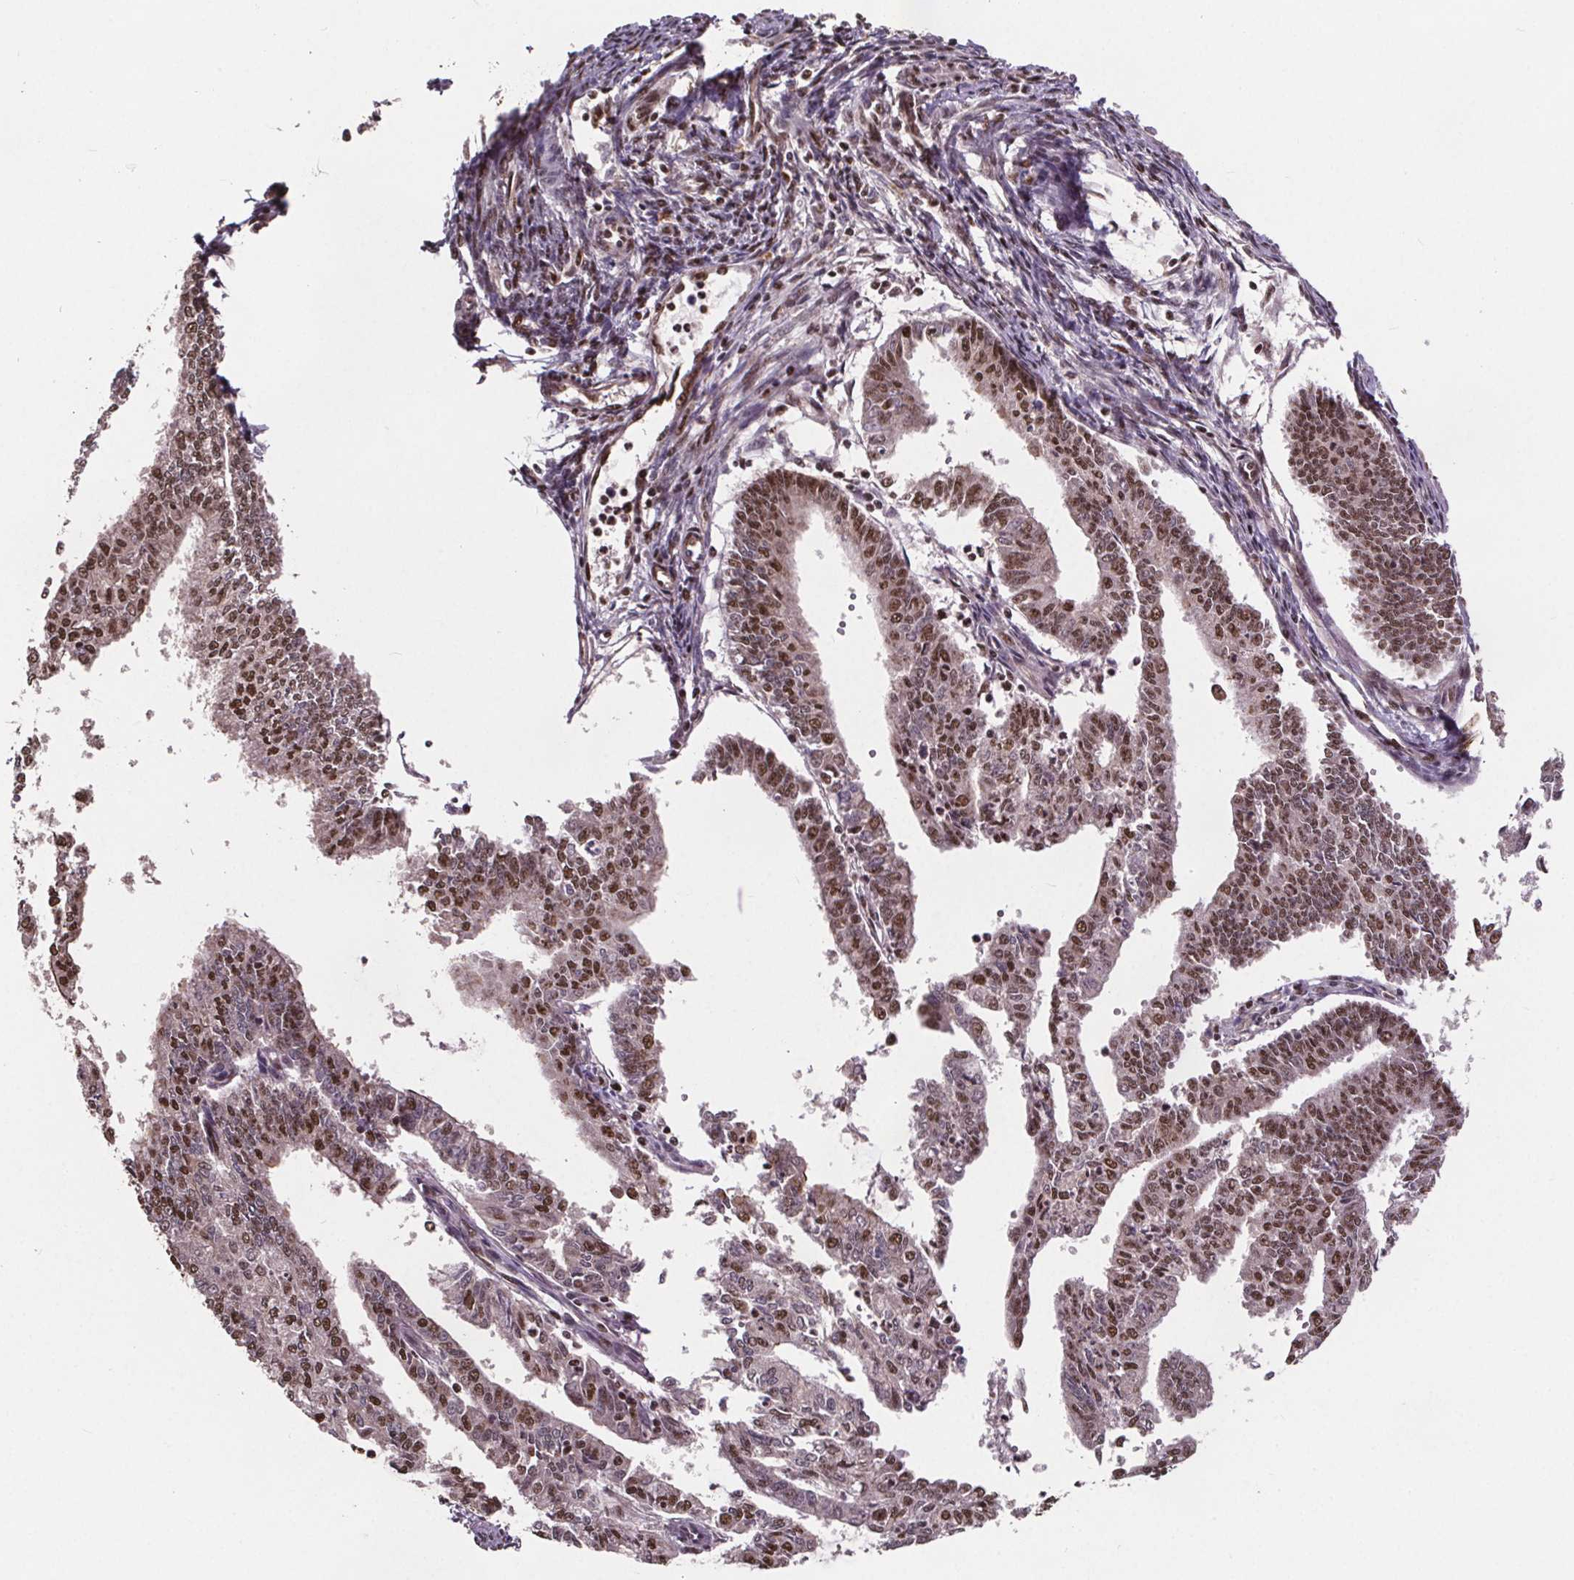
{"staining": {"intensity": "moderate", "quantity": ">75%", "location": "nuclear"}, "tissue": "endometrial cancer", "cell_type": "Tumor cells", "image_type": "cancer", "snomed": [{"axis": "morphology", "description": "Adenocarcinoma, NOS"}, {"axis": "topography", "description": "Endometrium"}], "caption": "A photomicrograph of human endometrial adenocarcinoma stained for a protein exhibits moderate nuclear brown staining in tumor cells. The protein is stained brown, and the nuclei are stained in blue (DAB IHC with brightfield microscopy, high magnification).", "gene": "JARID2", "patient": {"sex": "female", "age": 61}}